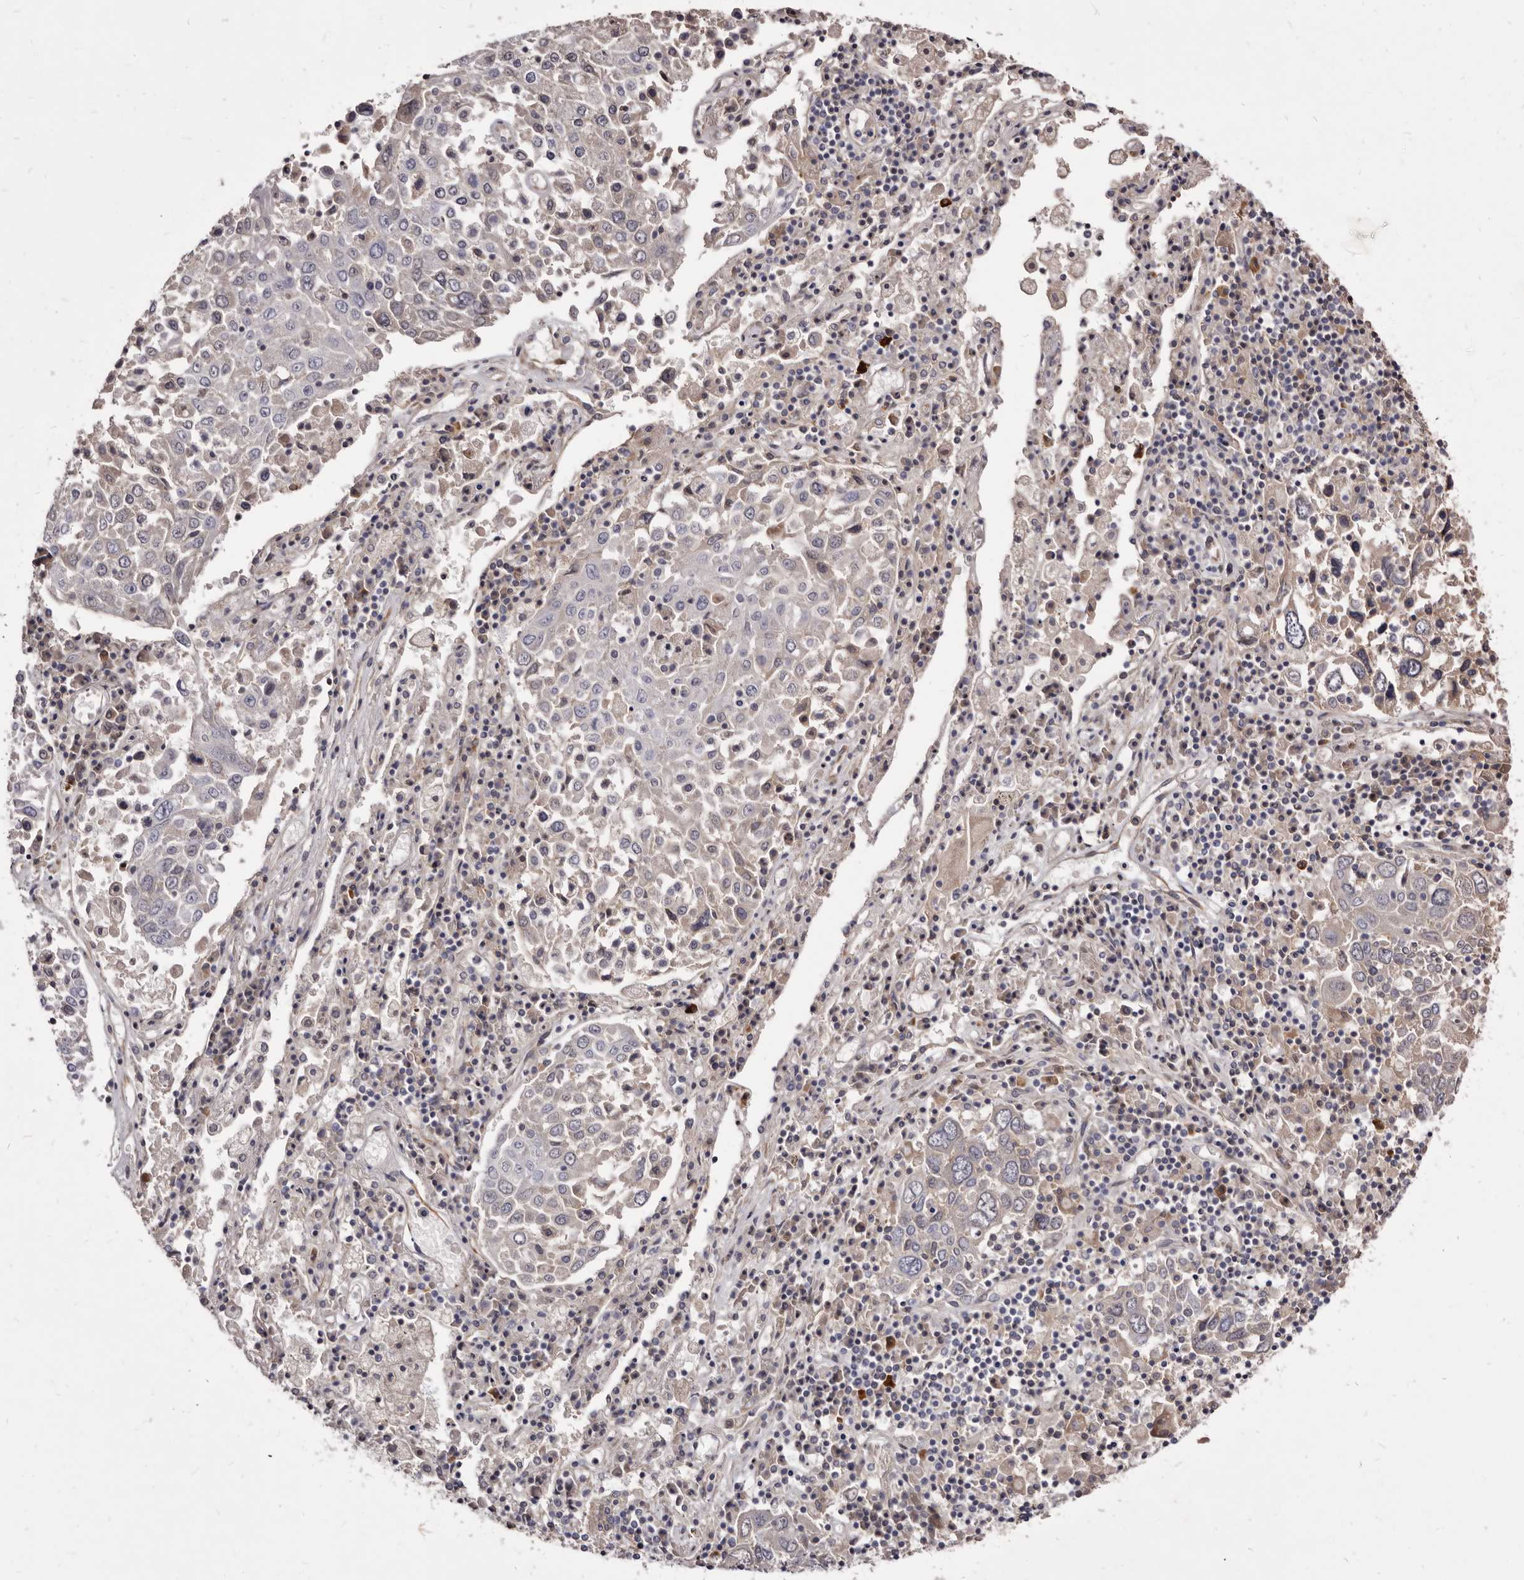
{"staining": {"intensity": "negative", "quantity": "none", "location": "none"}, "tissue": "lung cancer", "cell_type": "Tumor cells", "image_type": "cancer", "snomed": [{"axis": "morphology", "description": "Squamous cell carcinoma, NOS"}, {"axis": "topography", "description": "Lung"}], "caption": "This is an IHC image of lung cancer (squamous cell carcinoma). There is no staining in tumor cells.", "gene": "FAS", "patient": {"sex": "male", "age": 65}}